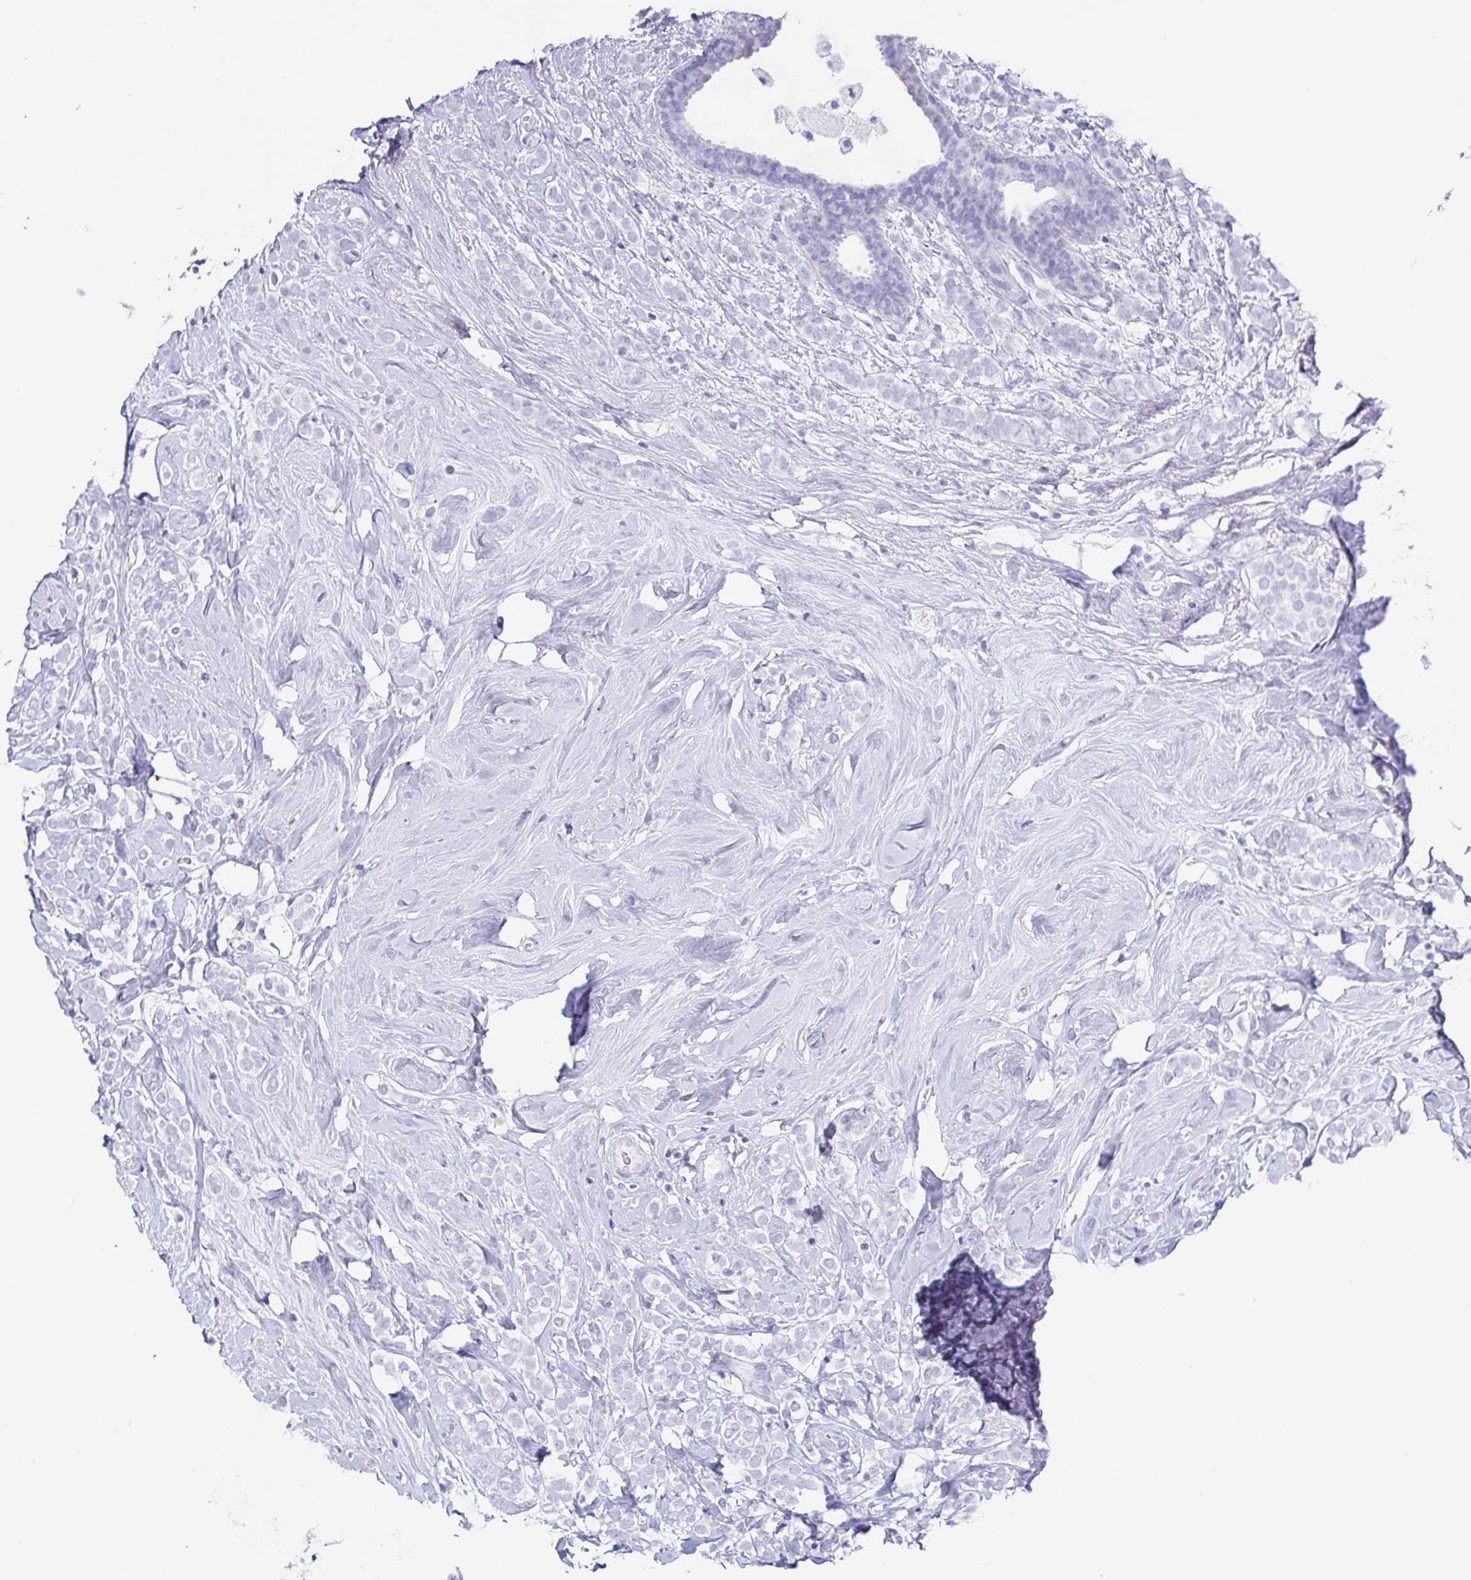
{"staining": {"intensity": "negative", "quantity": "none", "location": "none"}, "tissue": "breast cancer", "cell_type": "Tumor cells", "image_type": "cancer", "snomed": [{"axis": "morphology", "description": "Lobular carcinoma"}, {"axis": "topography", "description": "Breast"}], "caption": "Protein analysis of lobular carcinoma (breast) displays no significant expression in tumor cells.", "gene": "PRR27", "patient": {"sex": "female", "age": 49}}